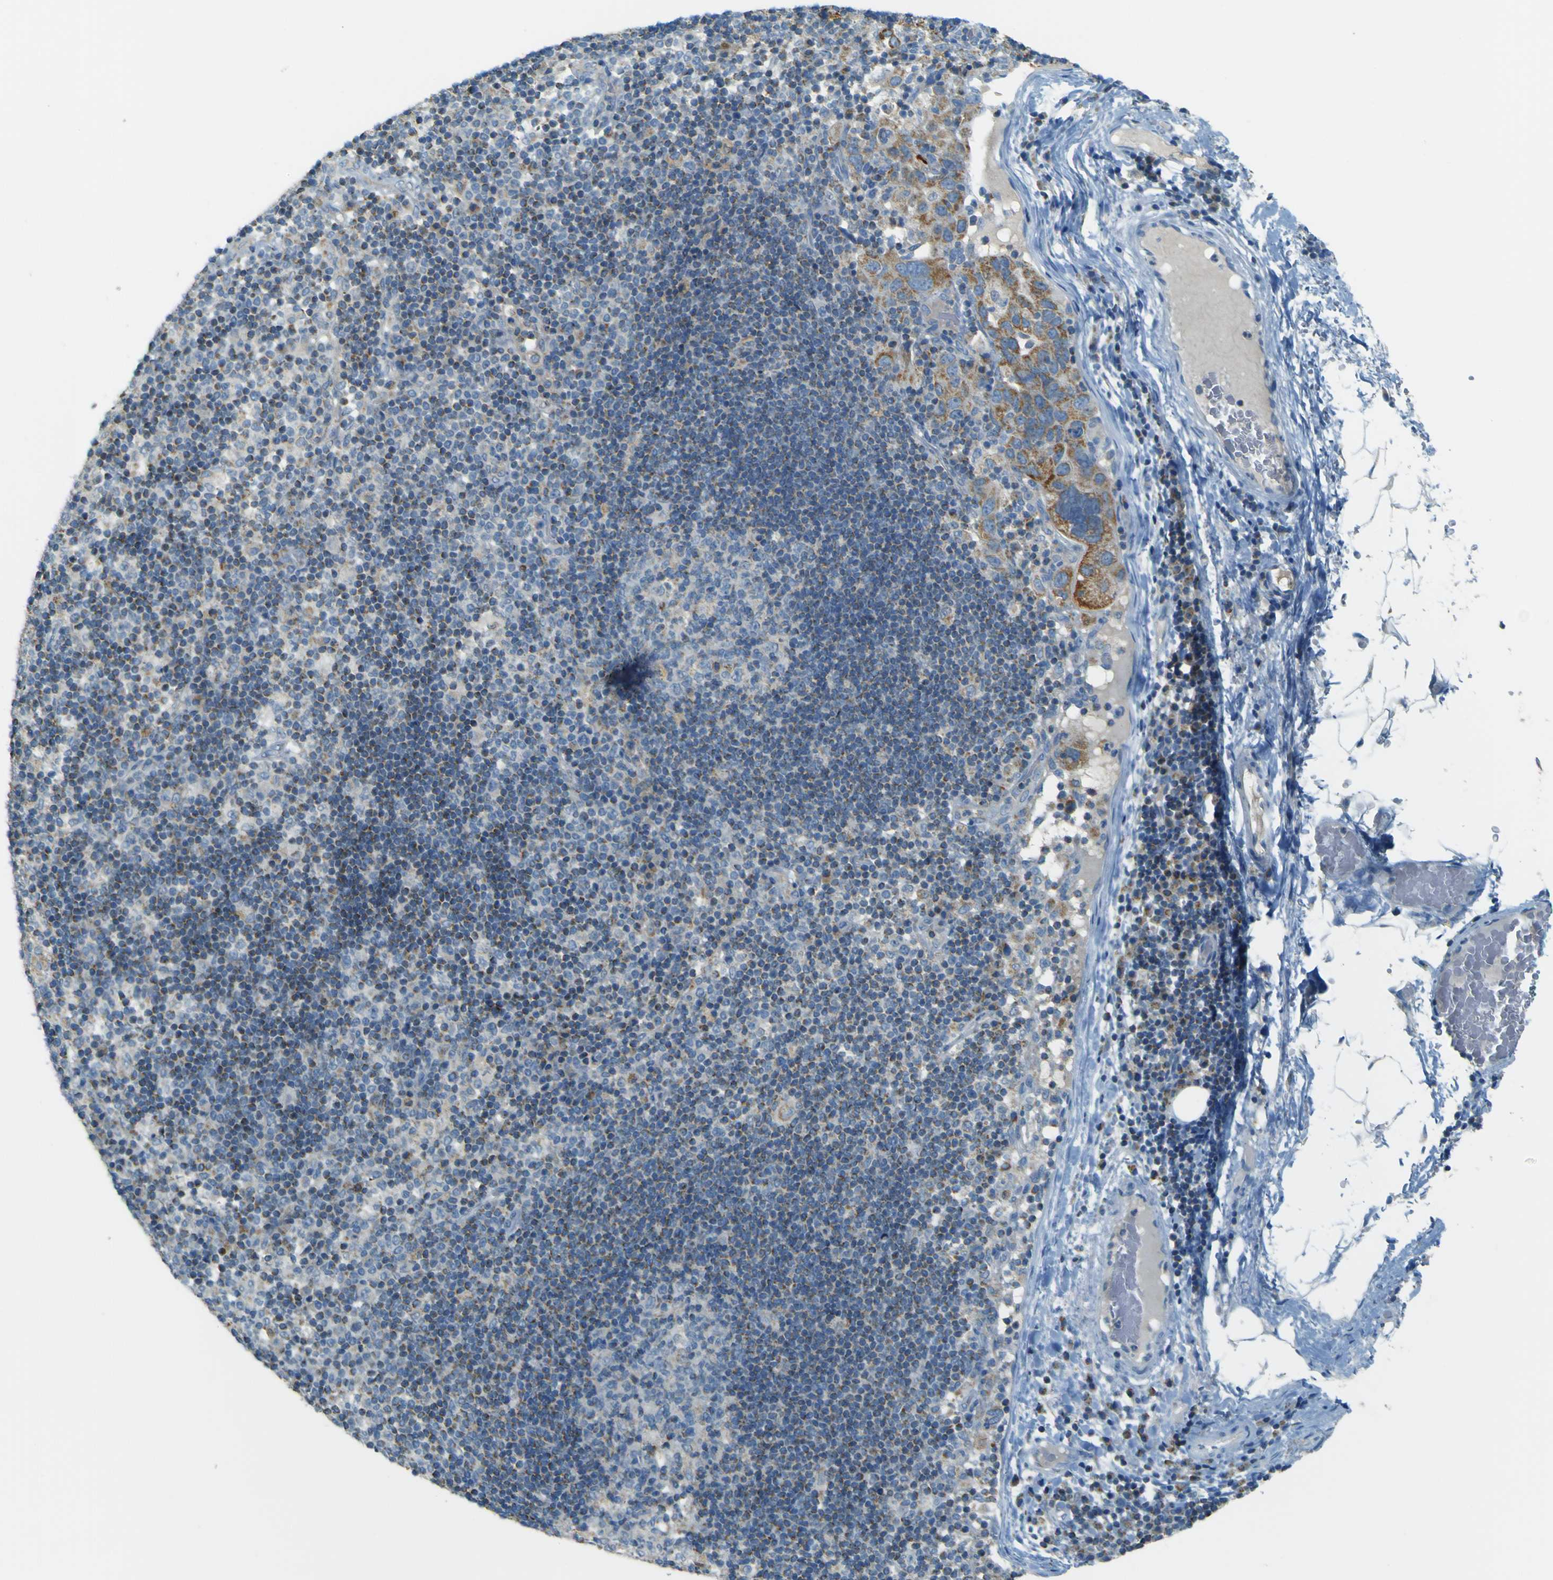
{"staining": {"intensity": "negative", "quantity": "none", "location": "none"}, "tissue": "adipose tissue", "cell_type": "Adipocytes", "image_type": "normal", "snomed": [{"axis": "morphology", "description": "Normal tissue, NOS"}, {"axis": "morphology", "description": "Adenocarcinoma, NOS"}, {"axis": "topography", "description": "Esophagus"}], "caption": "Immunohistochemistry histopathology image of benign adipose tissue: human adipose tissue stained with DAB exhibits no significant protein expression in adipocytes.", "gene": "FKTN", "patient": {"sex": "male", "age": 62}}